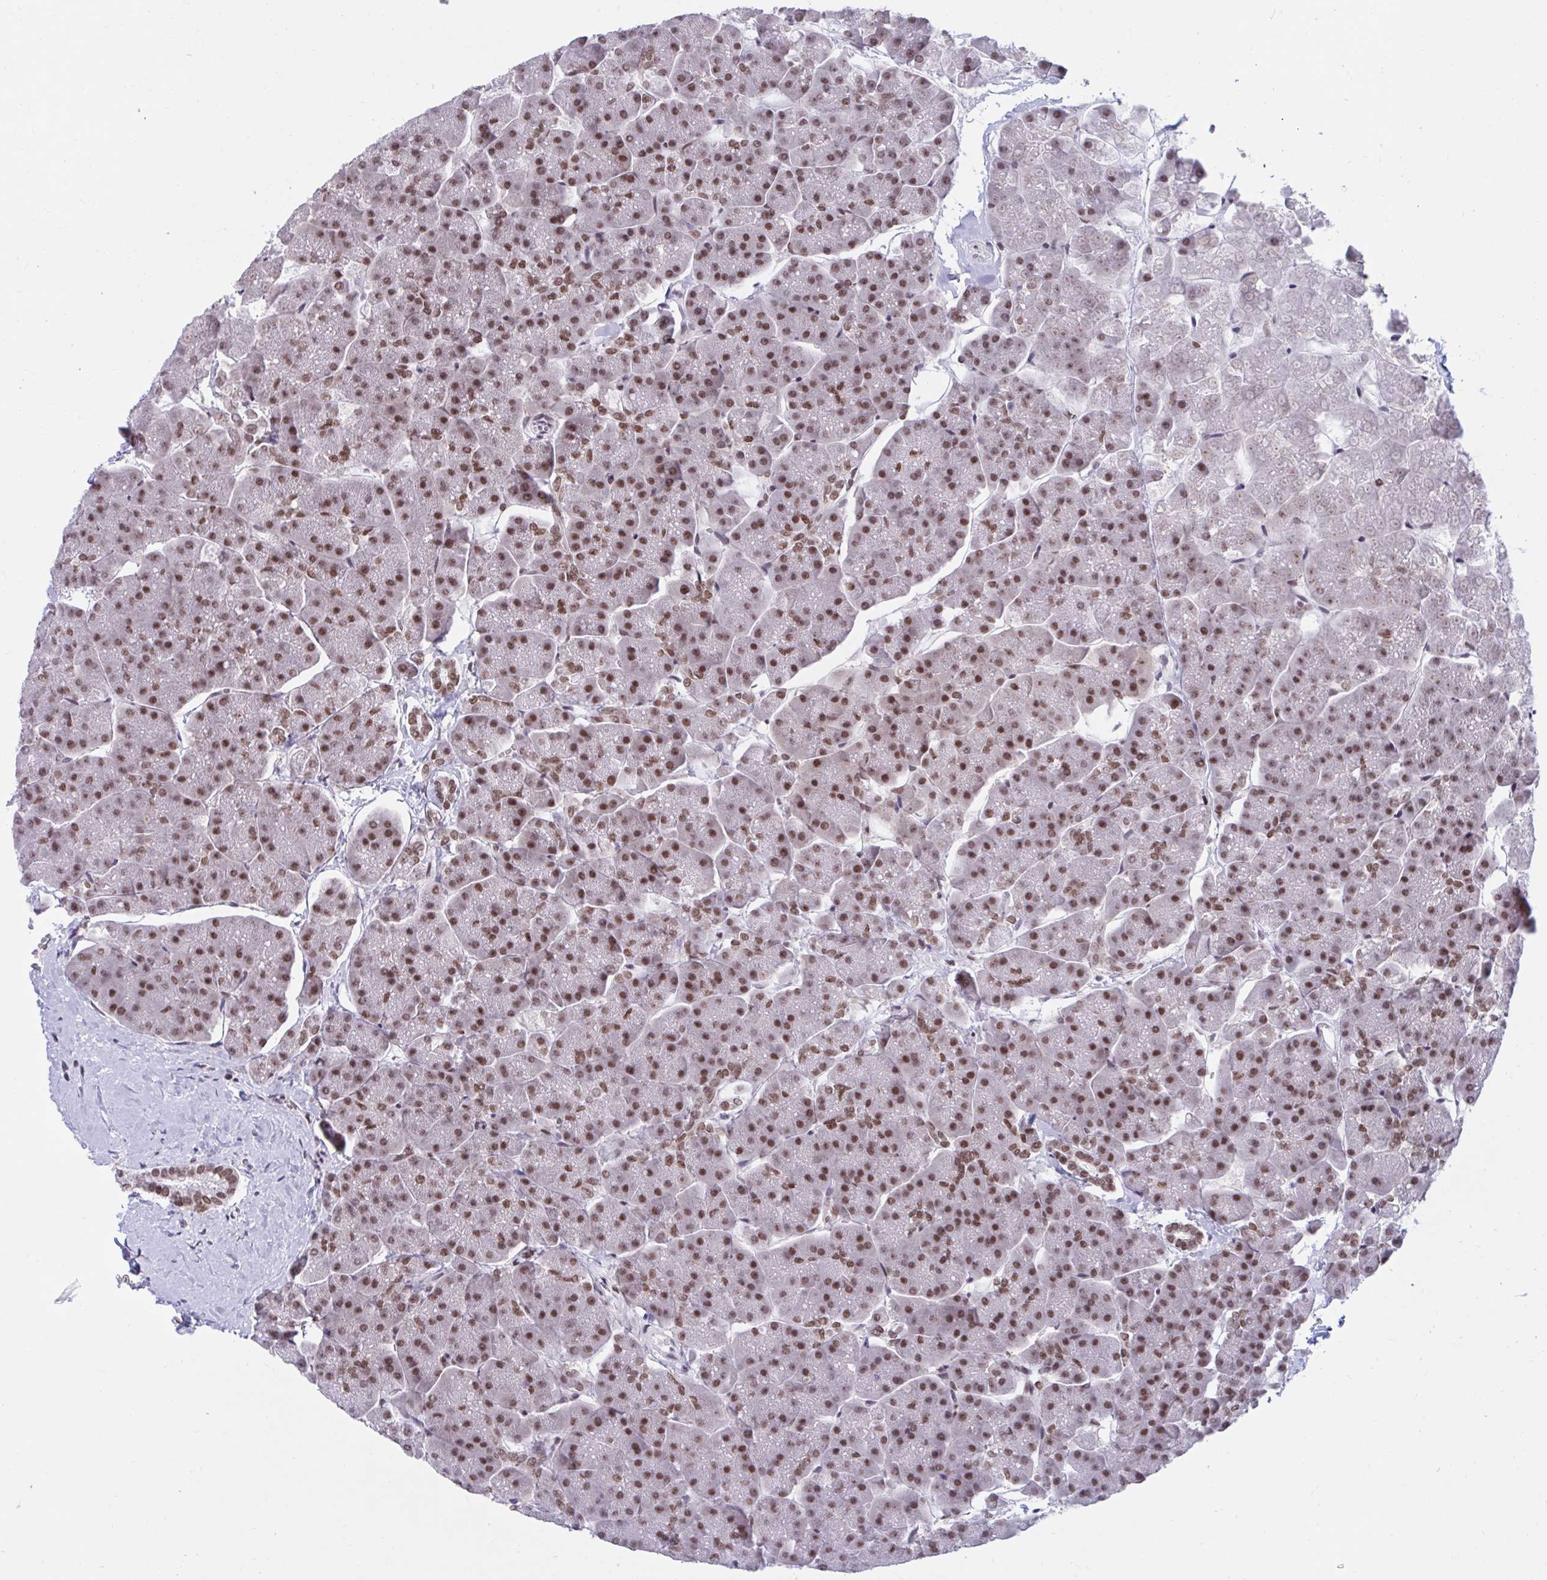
{"staining": {"intensity": "moderate", "quantity": ">75%", "location": "nuclear"}, "tissue": "pancreas", "cell_type": "Exocrine glandular cells", "image_type": "normal", "snomed": [{"axis": "morphology", "description": "Normal tissue, NOS"}, {"axis": "topography", "description": "Pancreas"}, {"axis": "topography", "description": "Peripheral nerve tissue"}], "caption": "This histopathology image exhibits normal pancreas stained with immunohistochemistry to label a protein in brown. The nuclear of exocrine glandular cells show moderate positivity for the protein. Nuclei are counter-stained blue.", "gene": "PHF10", "patient": {"sex": "male", "age": 54}}